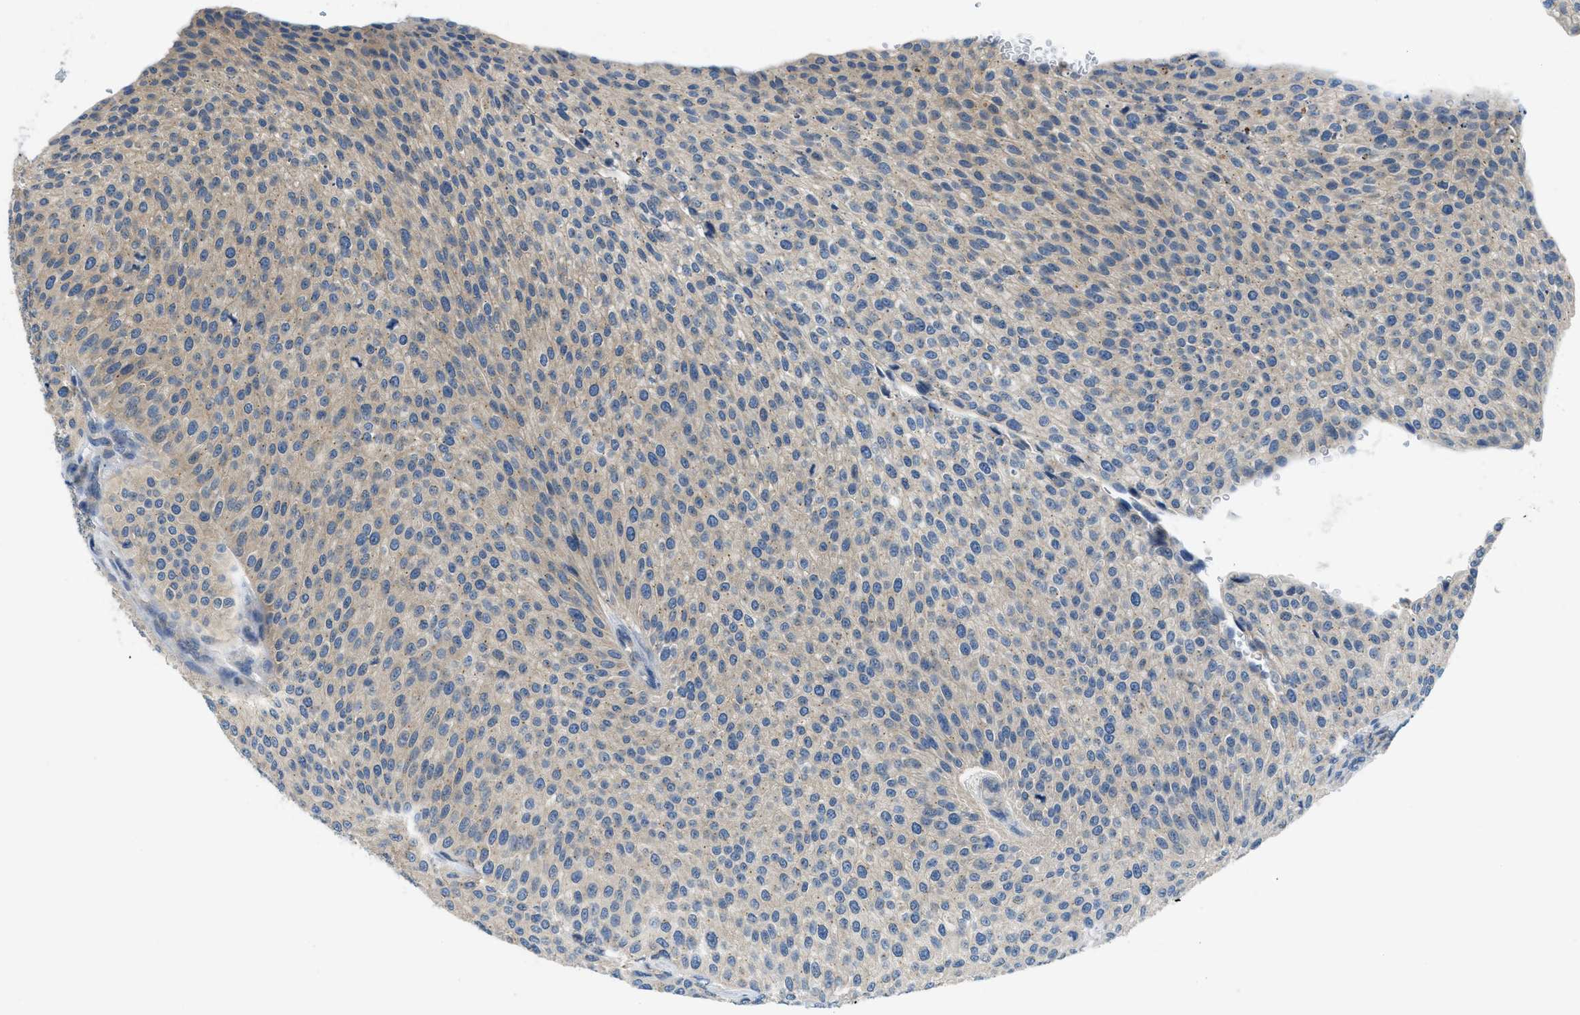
{"staining": {"intensity": "moderate", "quantity": "<25%", "location": "cytoplasmic/membranous"}, "tissue": "urothelial cancer", "cell_type": "Tumor cells", "image_type": "cancer", "snomed": [{"axis": "morphology", "description": "Urothelial carcinoma, Low grade"}, {"axis": "topography", "description": "Smooth muscle"}, {"axis": "topography", "description": "Urinary bladder"}], "caption": "Urothelial cancer stained for a protein displays moderate cytoplasmic/membranous positivity in tumor cells.", "gene": "RIPK2", "patient": {"sex": "male", "age": 60}}